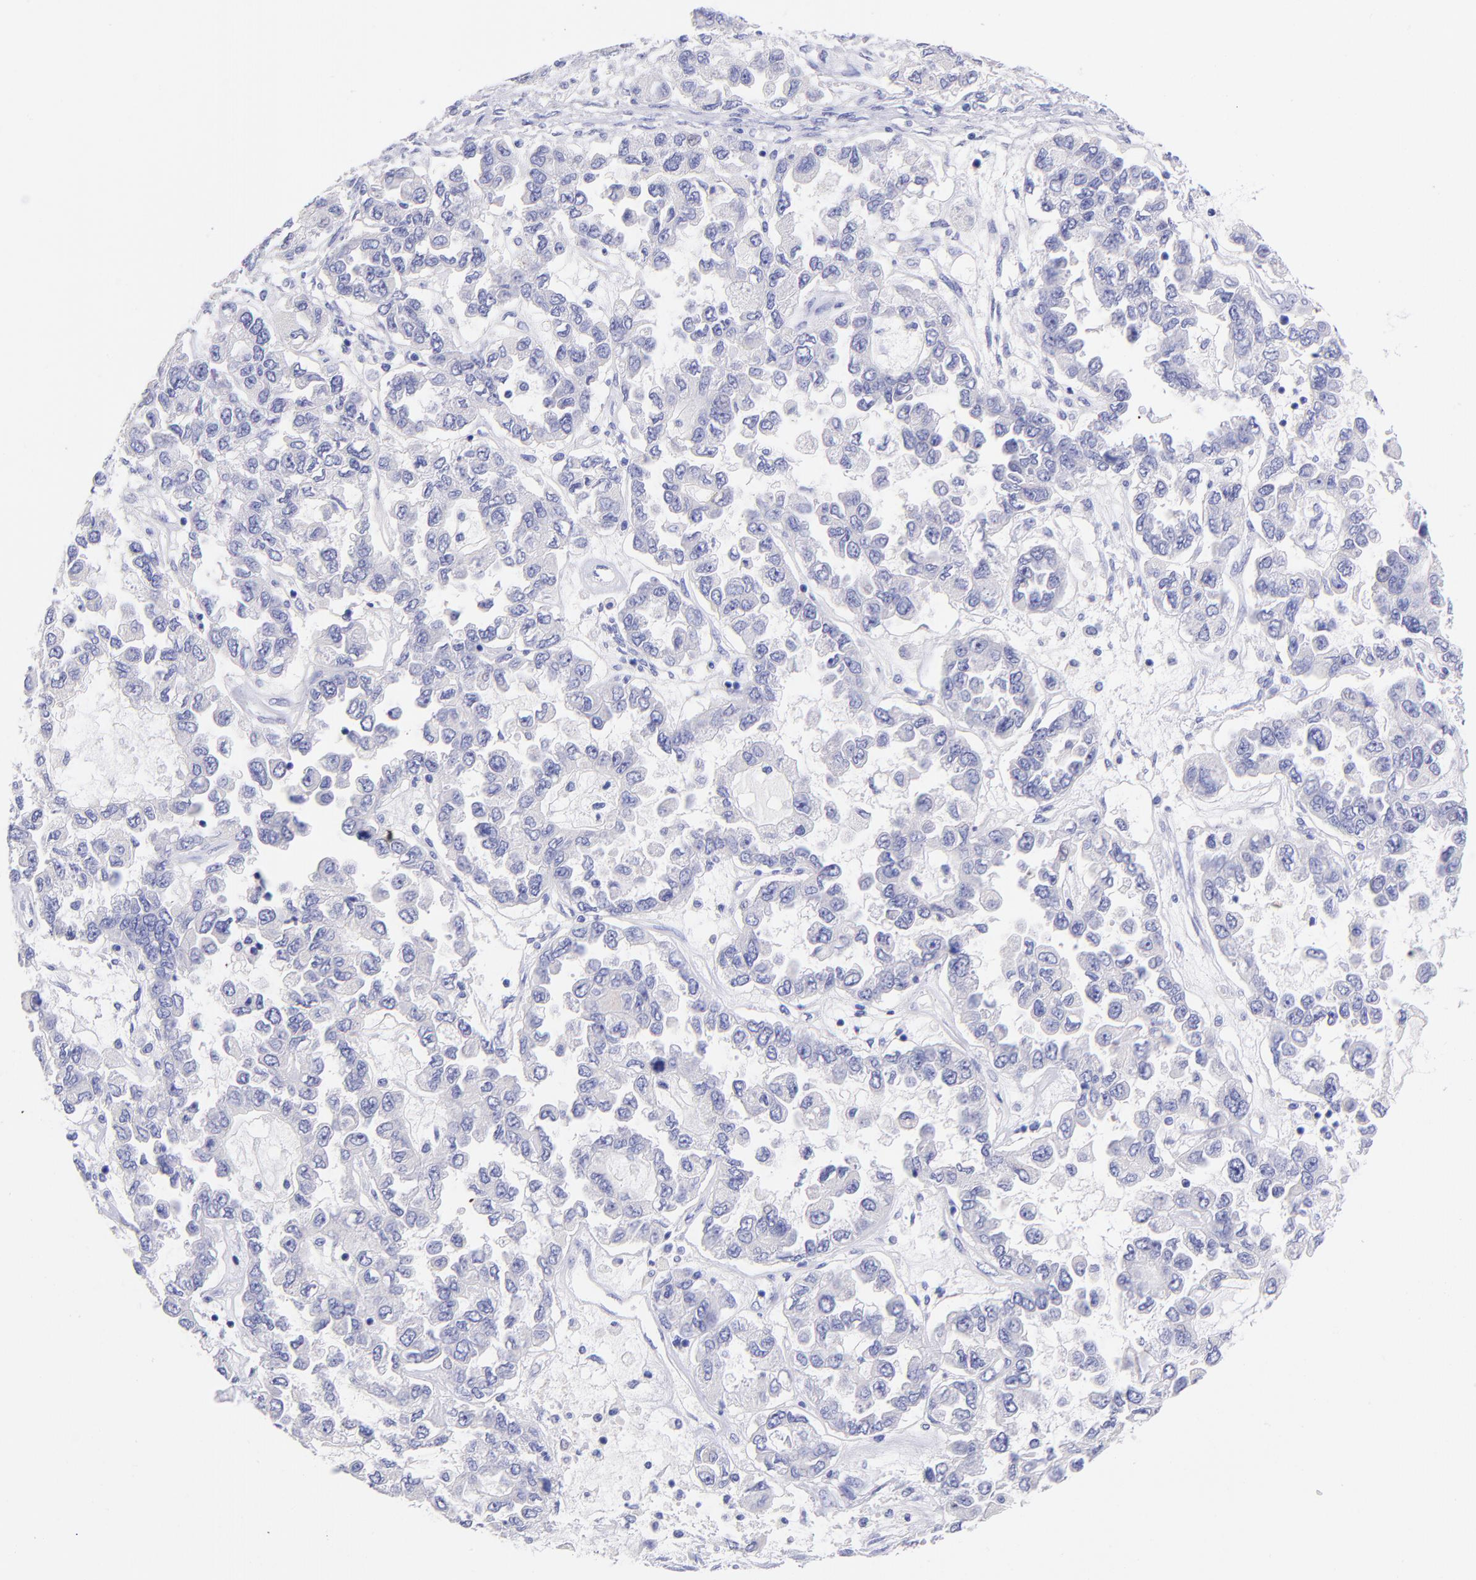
{"staining": {"intensity": "negative", "quantity": "none", "location": "none"}, "tissue": "ovarian cancer", "cell_type": "Tumor cells", "image_type": "cancer", "snomed": [{"axis": "morphology", "description": "Cystadenocarcinoma, serous, NOS"}, {"axis": "topography", "description": "Ovary"}], "caption": "High magnification brightfield microscopy of ovarian cancer stained with DAB (brown) and counterstained with hematoxylin (blue): tumor cells show no significant positivity.", "gene": "RAB3B", "patient": {"sex": "female", "age": 84}}